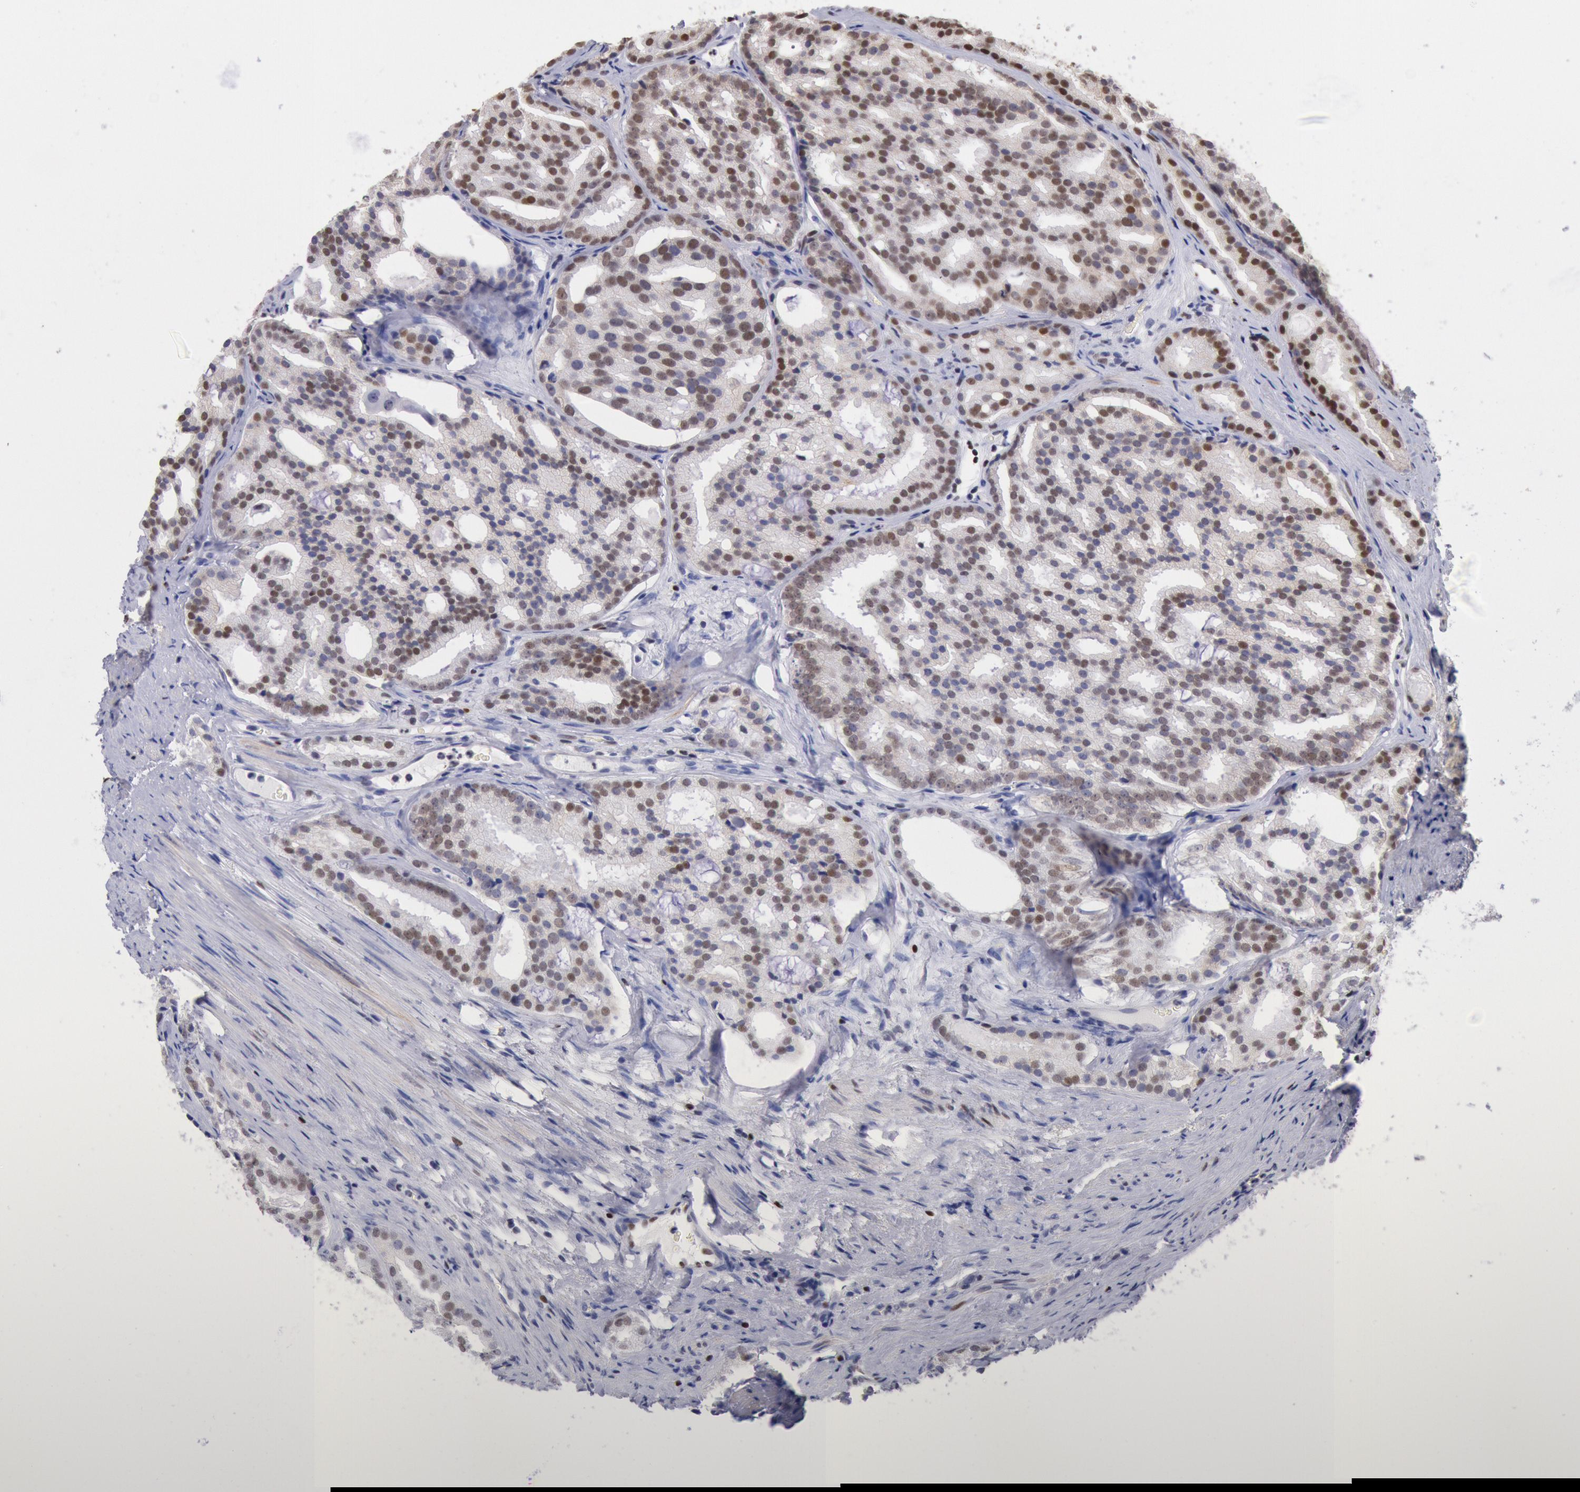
{"staining": {"intensity": "weak", "quantity": "25%-75%", "location": "cytoplasmic/membranous,nuclear"}, "tissue": "prostate cancer", "cell_type": "Tumor cells", "image_type": "cancer", "snomed": [{"axis": "morphology", "description": "Adenocarcinoma, High grade"}, {"axis": "topography", "description": "Prostate"}], "caption": "Tumor cells reveal weak cytoplasmic/membranous and nuclear positivity in approximately 25%-75% of cells in high-grade adenocarcinoma (prostate).", "gene": "RPS6KA5", "patient": {"sex": "male", "age": 64}}